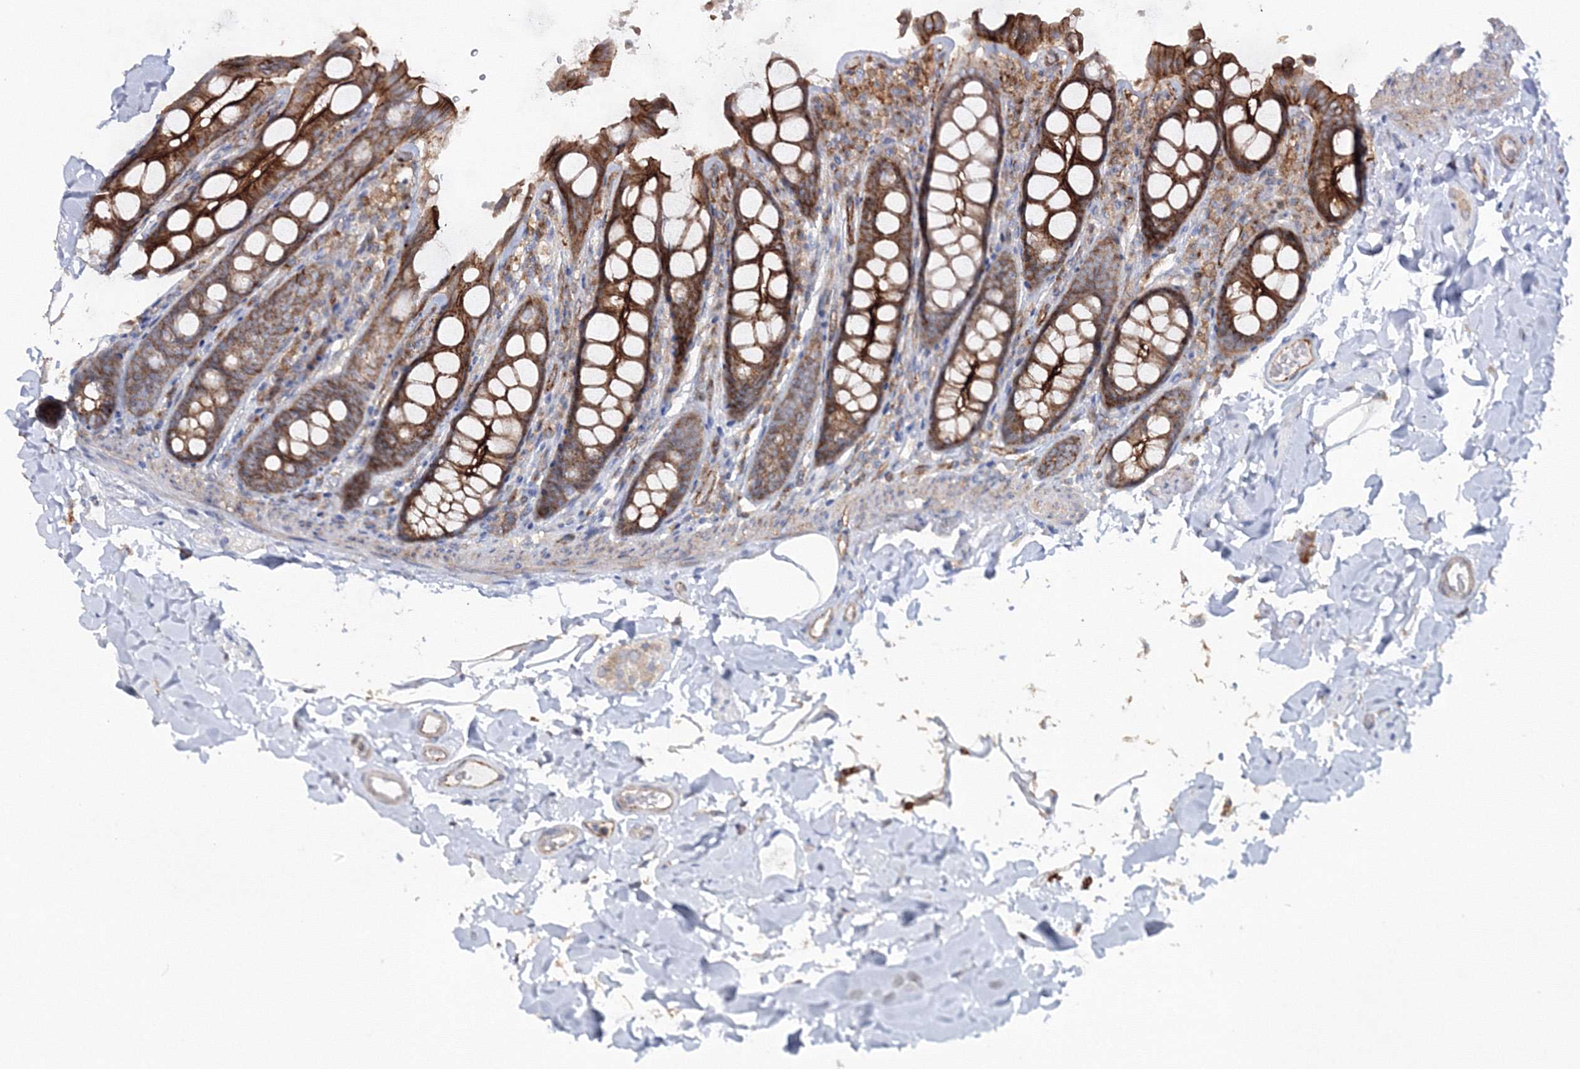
{"staining": {"intensity": "moderate", "quantity": ">75%", "location": "cytoplasmic/membranous"}, "tissue": "colon", "cell_type": "Endothelial cells", "image_type": "normal", "snomed": [{"axis": "morphology", "description": "Normal tissue, NOS"}, {"axis": "topography", "description": "Colon"}, {"axis": "topography", "description": "Peripheral nerve tissue"}], "caption": "This is a micrograph of immunohistochemistry (IHC) staining of normal colon, which shows moderate expression in the cytoplasmic/membranous of endothelial cells.", "gene": "GGA2", "patient": {"sex": "female", "age": 61}}